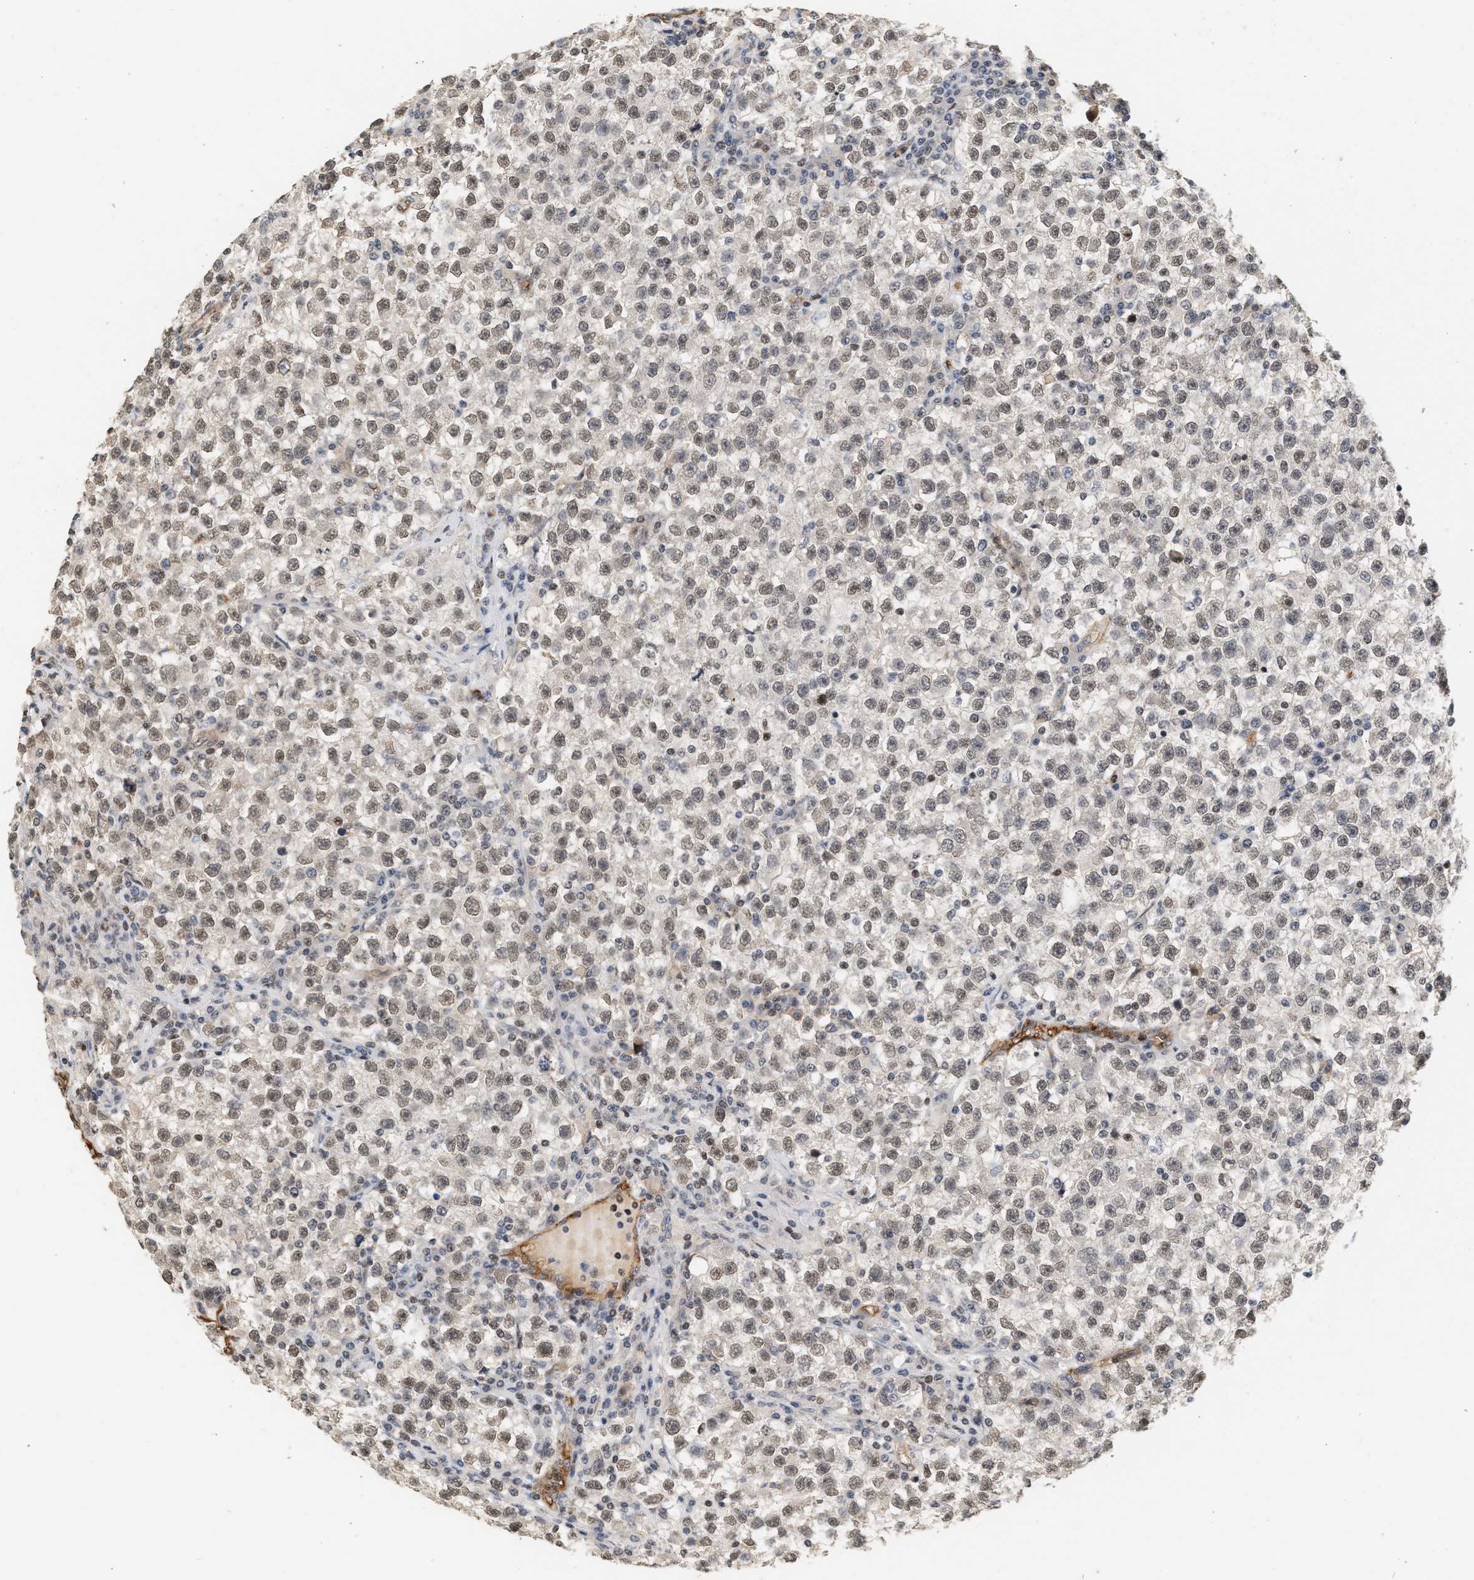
{"staining": {"intensity": "weak", "quantity": ">75%", "location": "nuclear"}, "tissue": "testis cancer", "cell_type": "Tumor cells", "image_type": "cancer", "snomed": [{"axis": "morphology", "description": "Seminoma, NOS"}, {"axis": "topography", "description": "Testis"}], "caption": "This is a histology image of IHC staining of testis cancer (seminoma), which shows weak positivity in the nuclear of tumor cells.", "gene": "PLXND1", "patient": {"sex": "male", "age": 22}}